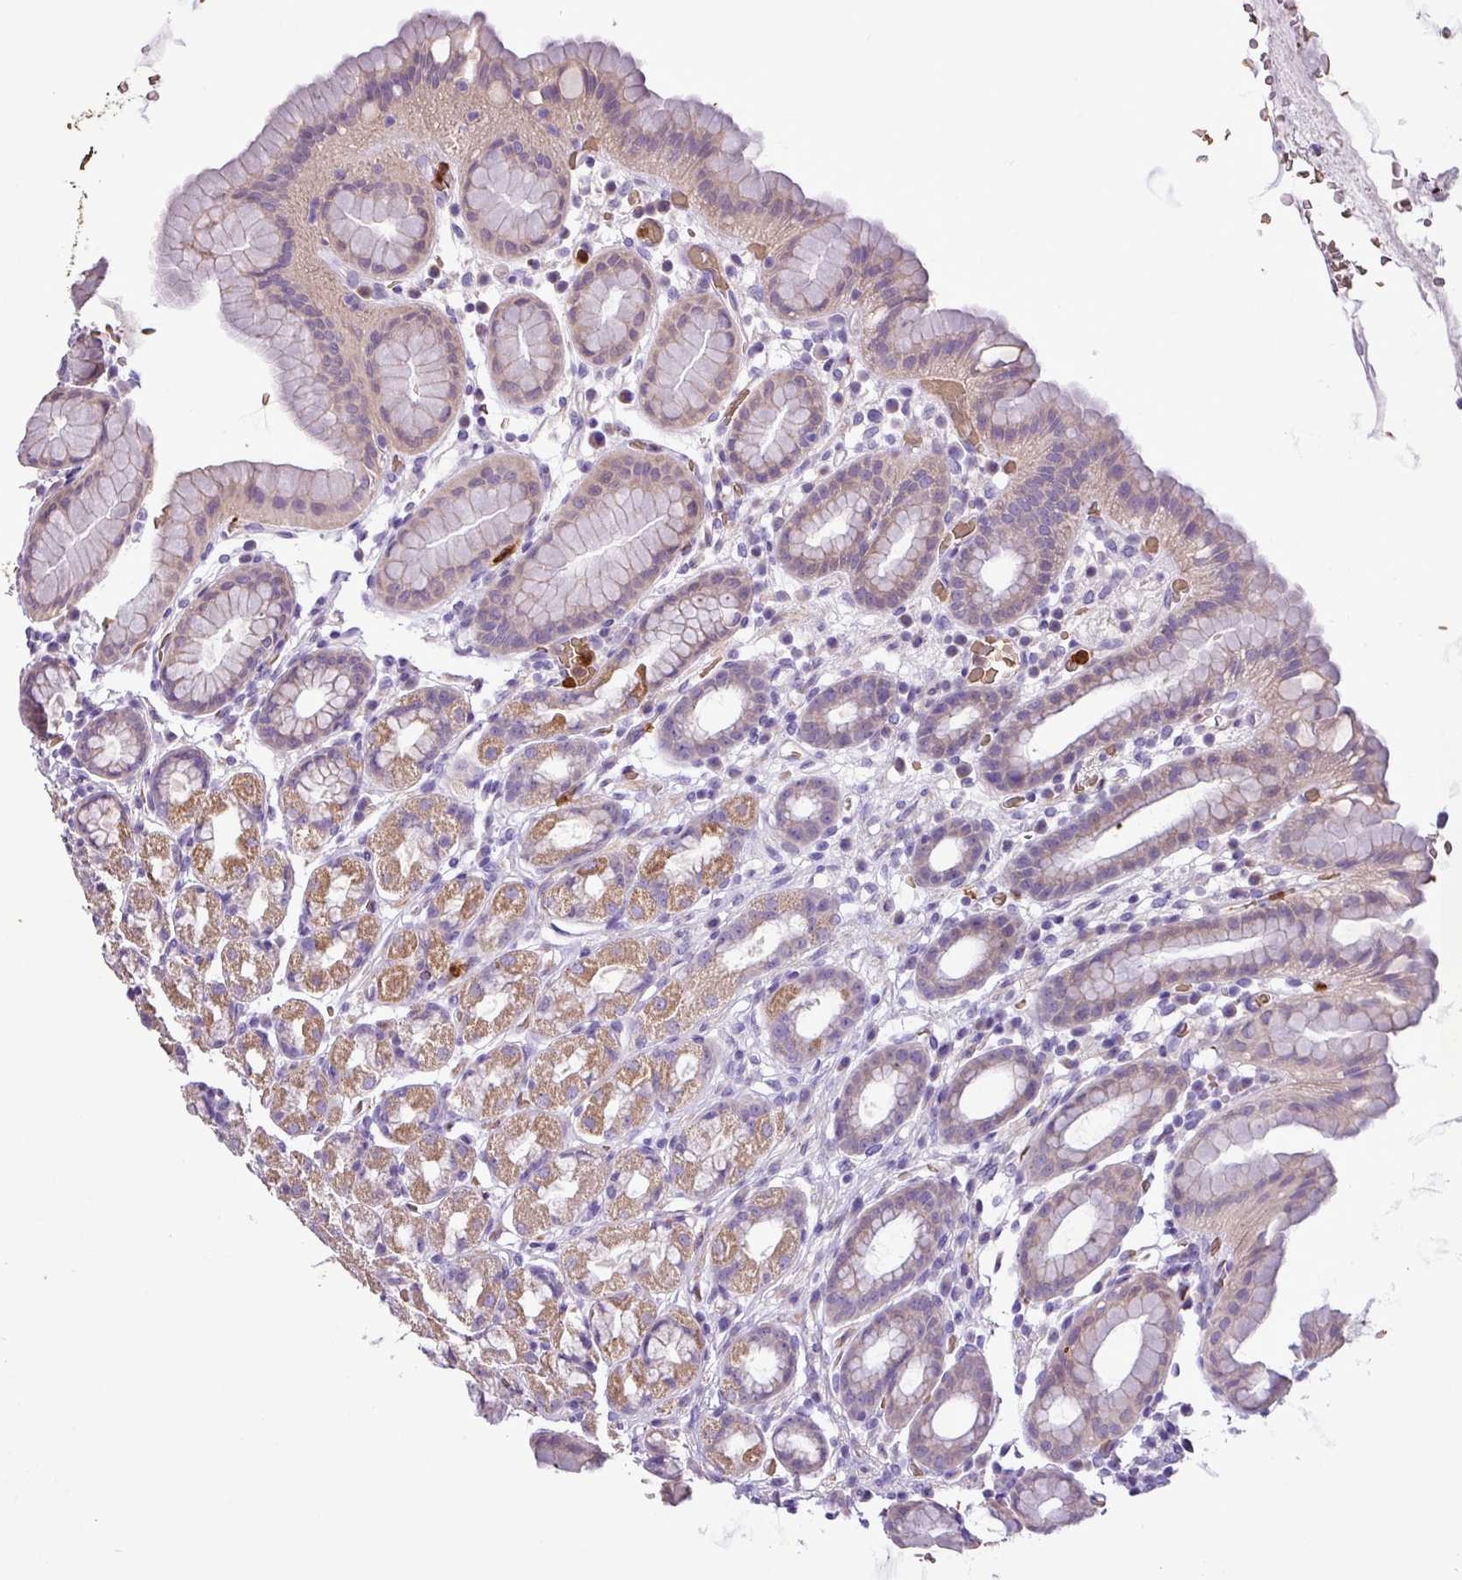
{"staining": {"intensity": "moderate", "quantity": "25%-75%", "location": "cytoplasmic/membranous"}, "tissue": "stomach", "cell_type": "Glandular cells", "image_type": "normal", "snomed": [{"axis": "morphology", "description": "Normal tissue, NOS"}, {"axis": "topography", "description": "Stomach, upper"}, {"axis": "topography", "description": "Stomach, lower"}, {"axis": "topography", "description": "Small intestine"}], "caption": "Normal stomach demonstrates moderate cytoplasmic/membranous positivity in approximately 25%-75% of glandular cells, visualized by immunohistochemistry.", "gene": "MGAT4B", "patient": {"sex": "male", "age": 68}}